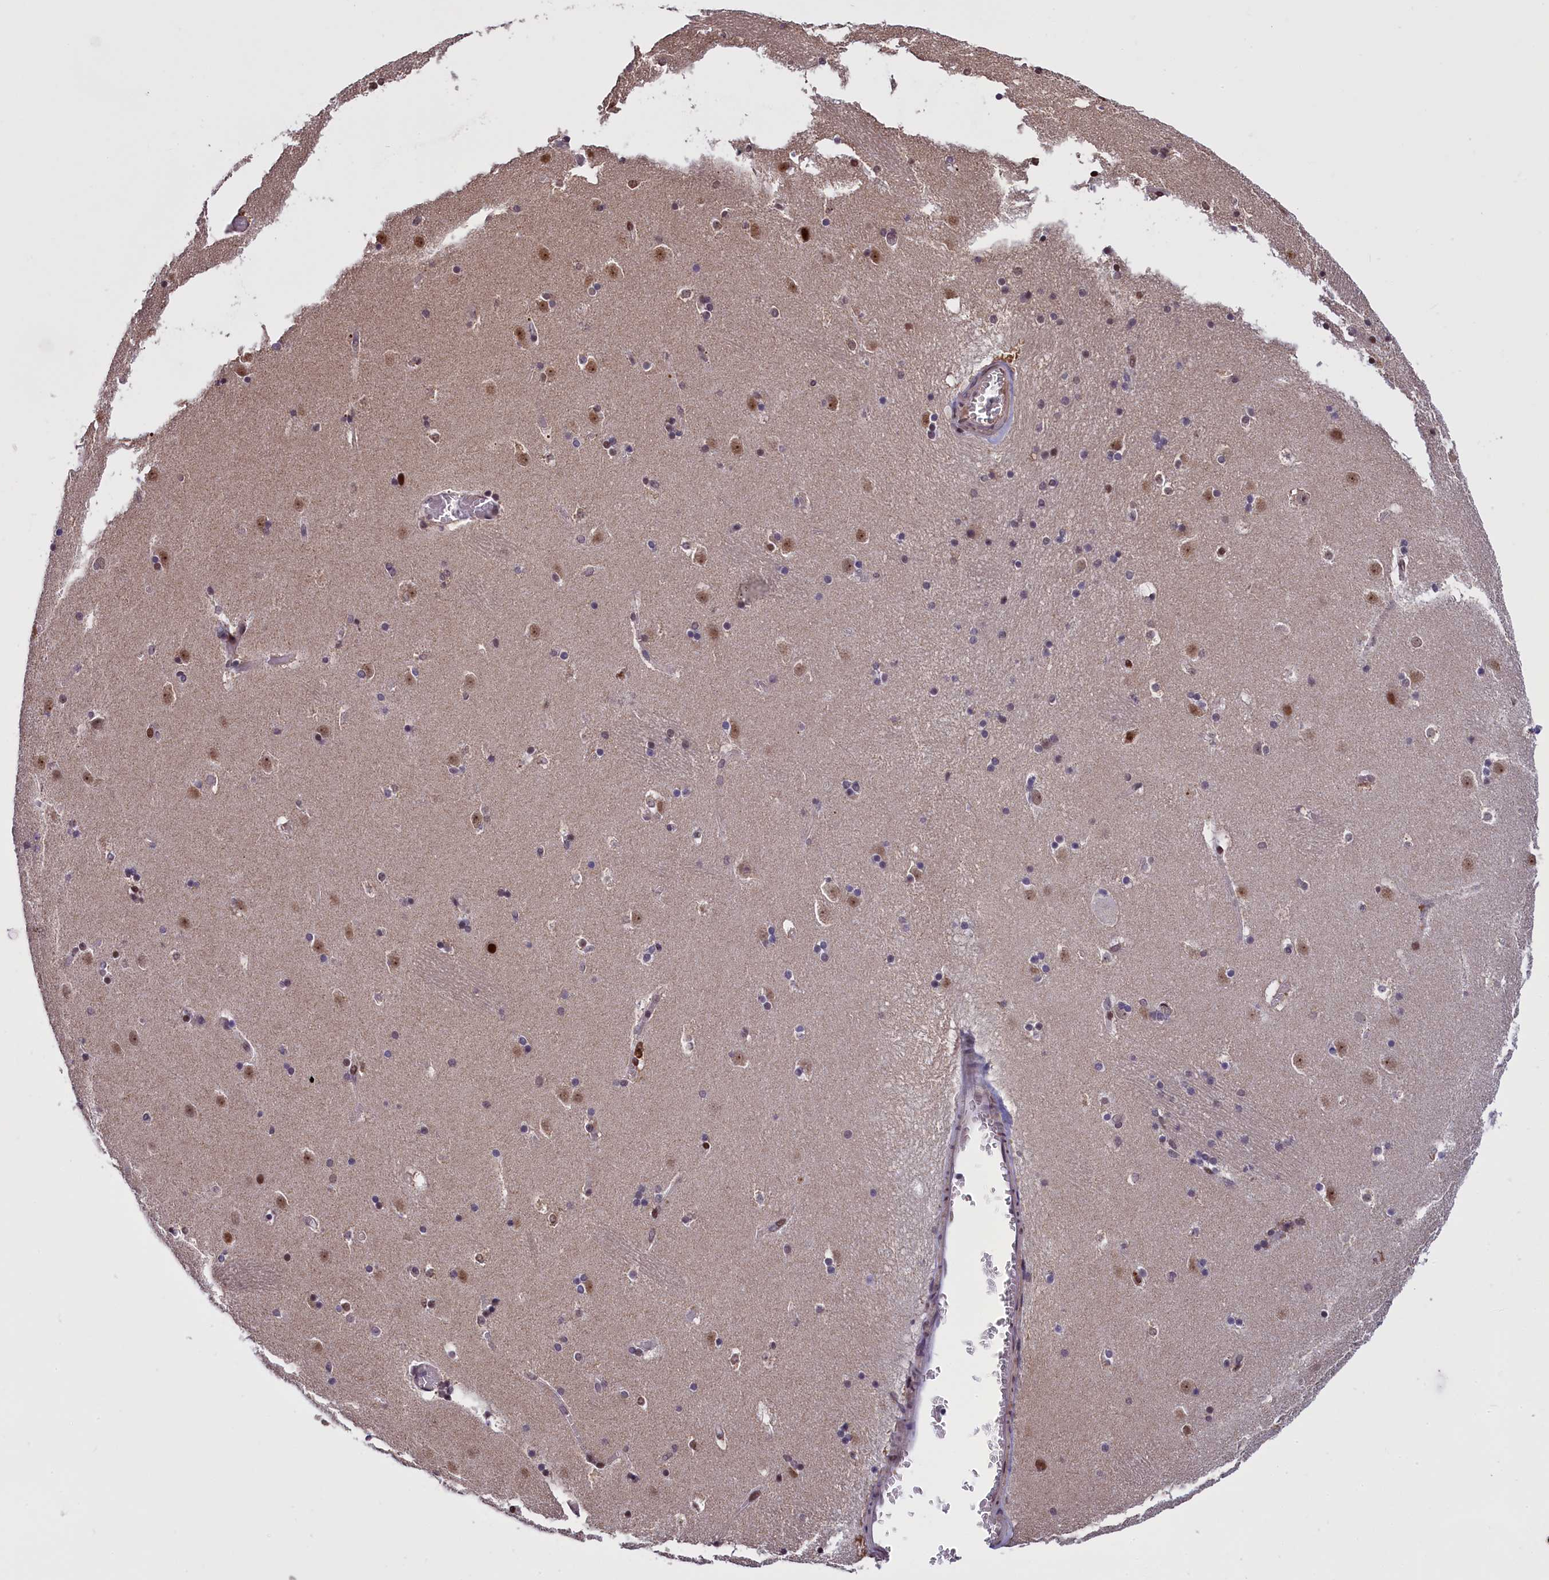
{"staining": {"intensity": "weak", "quantity": "<25%", "location": "nuclear"}, "tissue": "caudate", "cell_type": "Glial cells", "image_type": "normal", "snomed": [{"axis": "morphology", "description": "Normal tissue, NOS"}, {"axis": "topography", "description": "Lateral ventricle wall"}], "caption": "DAB (3,3'-diaminobenzidine) immunohistochemical staining of normal human caudate demonstrates no significant expression in glial cells. (DAB immunohistochemistry, high magnification).", "gene": "RELB", "patient": {"sex": "male", "age": 45}}